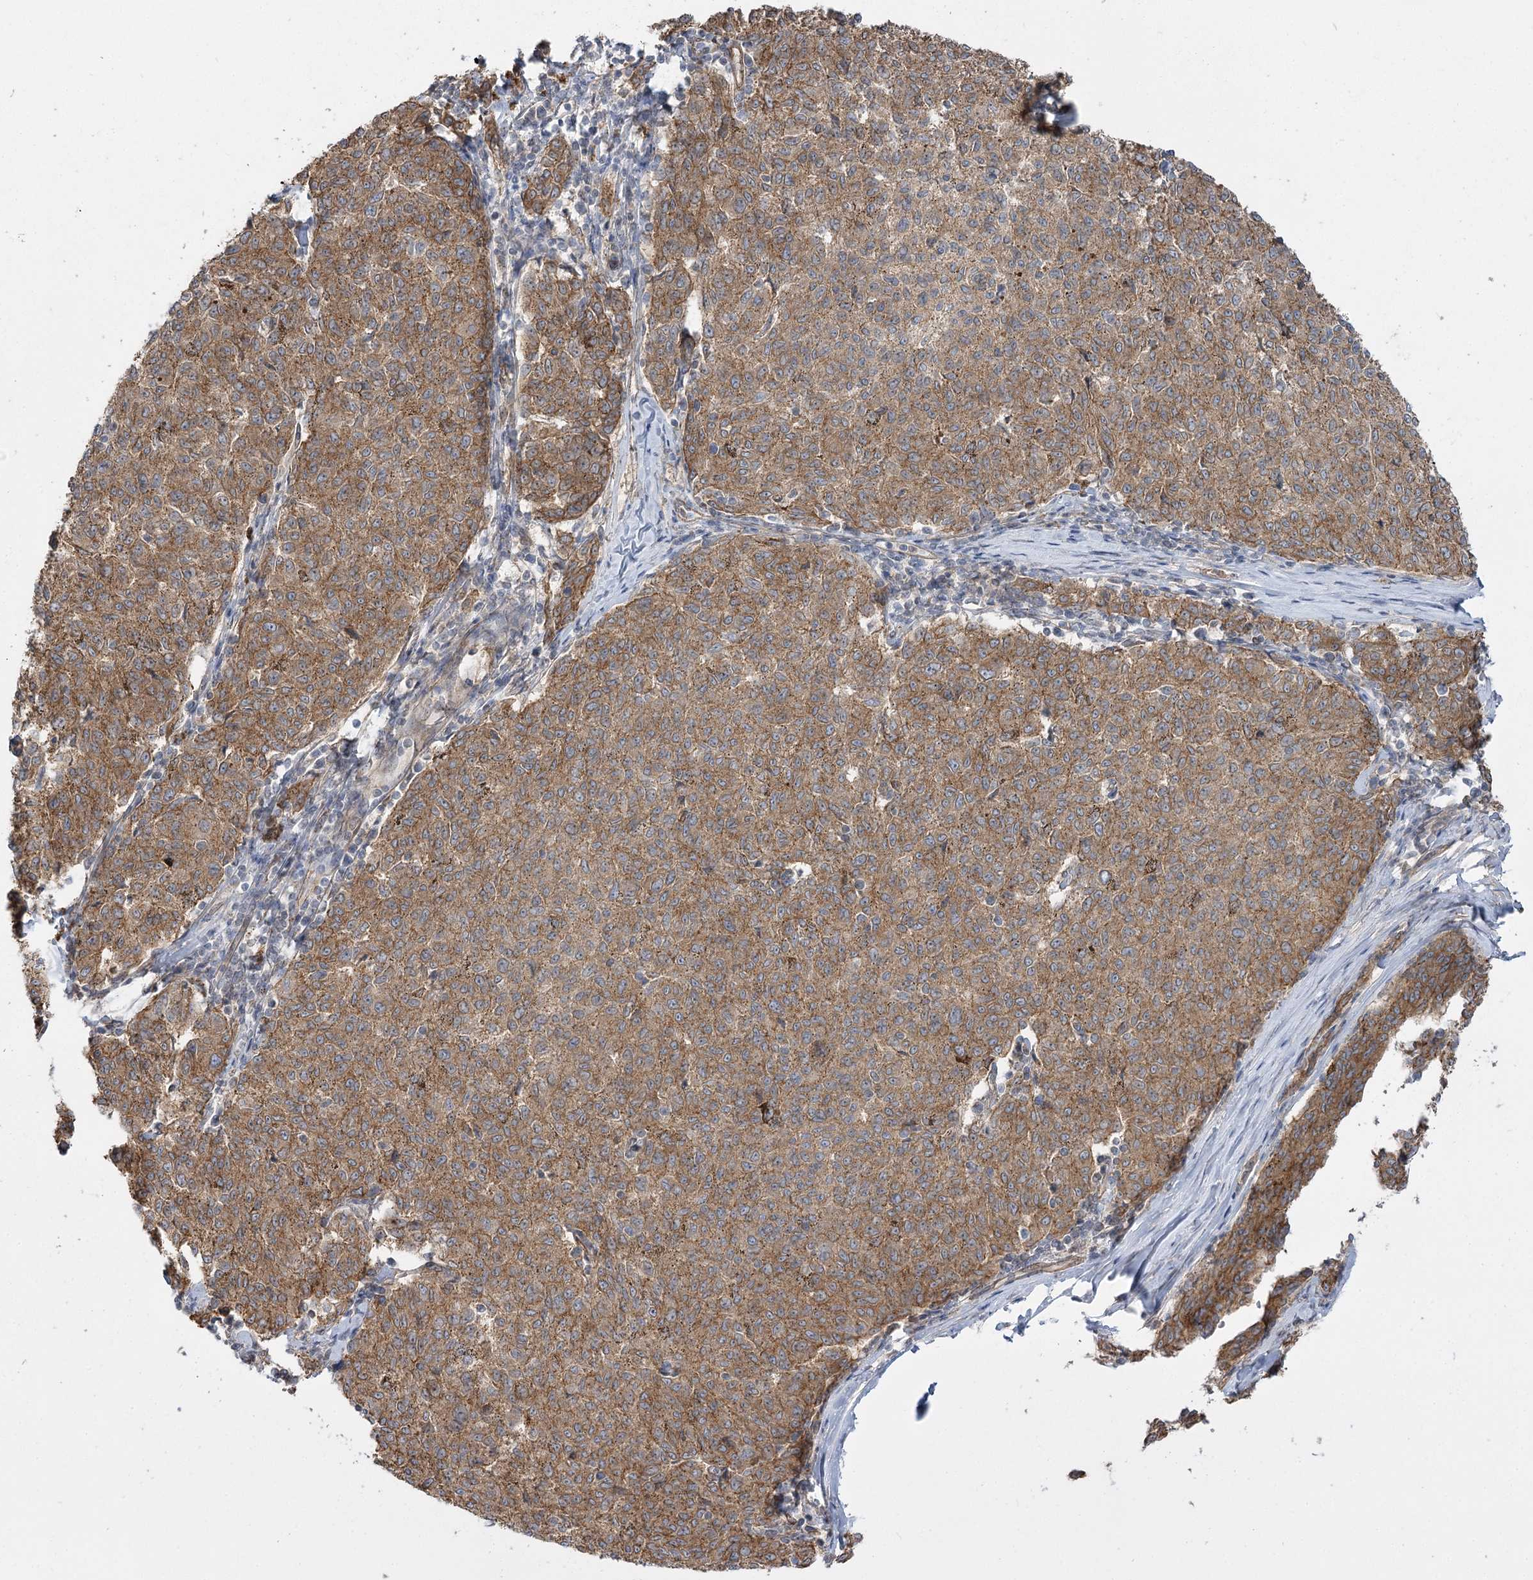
{"staining": {"intensity": "moderate", "quantity": ">75%", "location": "cytoplasmic/membranous"}, "tissue": "melanoma", "cell_type": "Tumor cells", "image_type": "cancer", "snomed": [{"axis": "morphology", "description": "Malignant melanoma, NOS"}, {"axis": "topography", "description": "Skin"}], "caption": "Malignant melanoma stained with IHC demonstrates moderate cytoplasmic/membranous positivity in about >75% of tumor cells.", "gene": "SH3BP5L", "patient": {"sex": "female", "age": 72}}